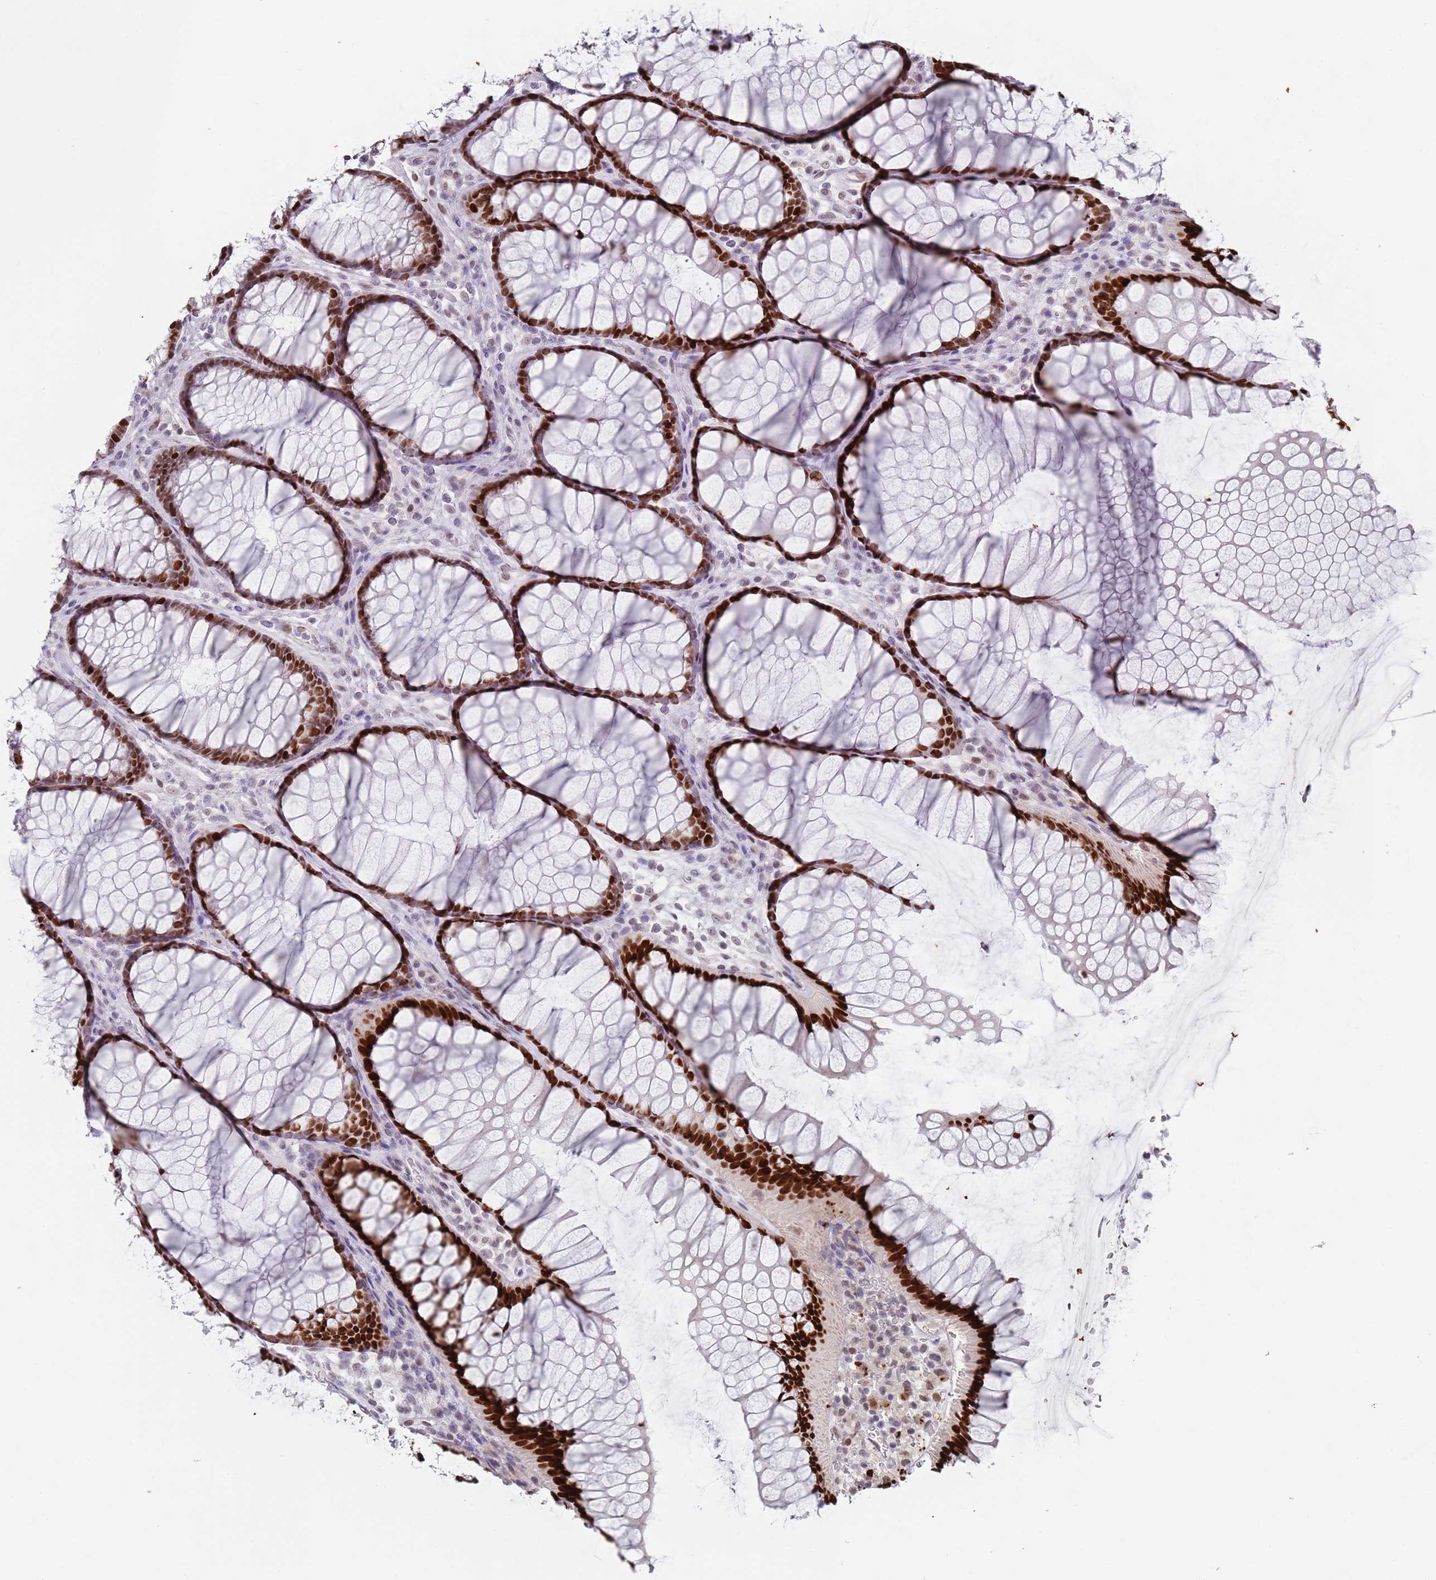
{"staining": {"intensity": "weak", "quantity": ">75%", "location": "nuclear"}, "tissue": "colon", "cell_type": "Endothelial cells", "image_type": "normal", "snomed": [{"axis": "morphology", "description": "Normal tissue, NOS"}, {"axis": "topography", "description": "Colon"}], "caption": "Protein staining of normal colon shows weak nuclear positivity in about >75% of endothelial cells.", "gene": "MFSD12", "patient": {"sex": "female", "age": 82}}